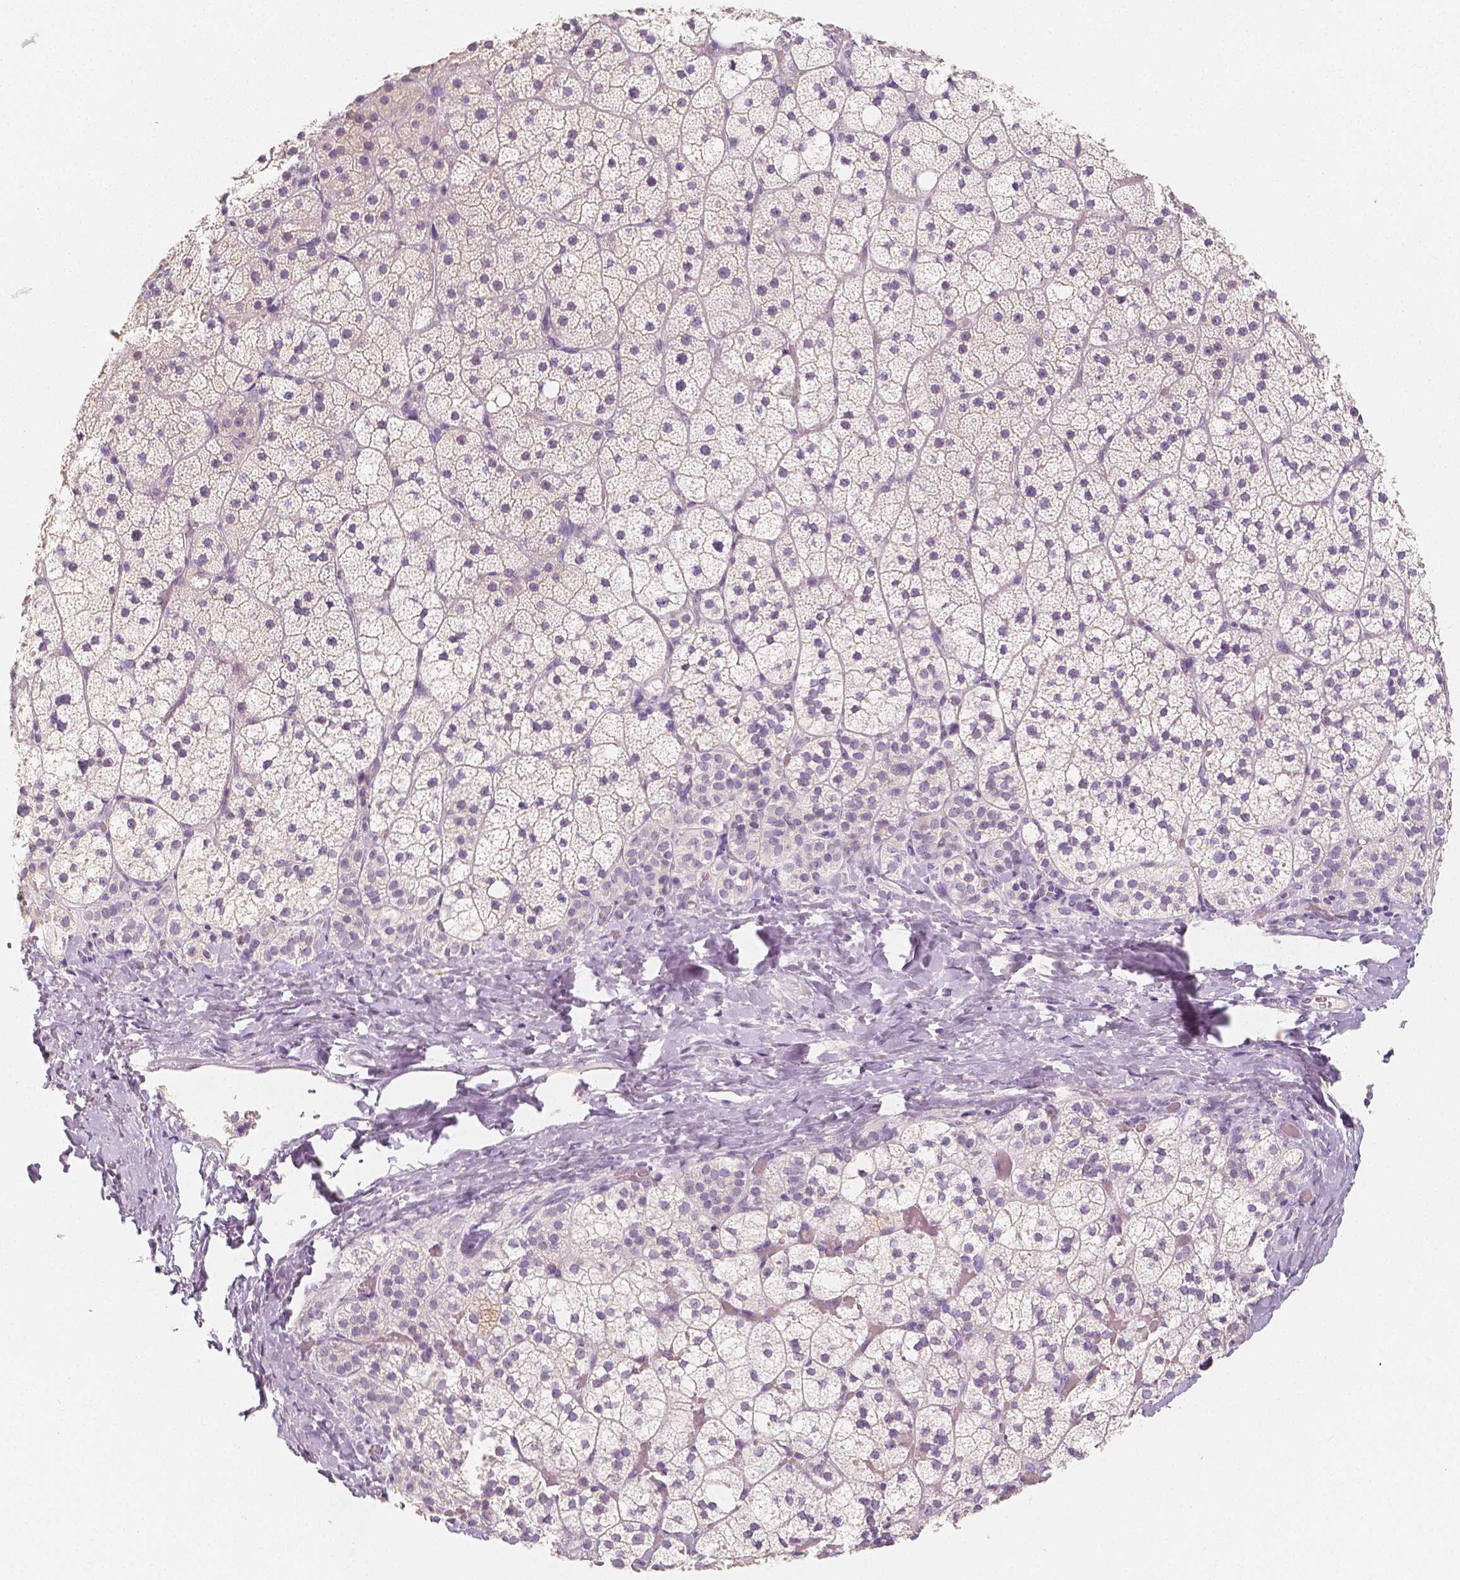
{"staining": {"intensity": "negative", "quantity": "none", "location": "none"}, "tissue": "adrenal gland", "cell_type": "Glandular cells", "image_type": "normal", "snomed": [{"axis": "morphology", "description": "Normal tissue, NOS"}, {"axis": "topography", "description": "Adrenal gland"}], "caption": "Immunohistochemistry (IHC) photomicrograph of benign adrenal gland: human adrenal gland stained with DAB (3,3'-diaminobenzidine) exhibits no significant protein expression in glandular cells.", "gene": "NECAB2", "patient": {"sex": "male", "age": 53}}